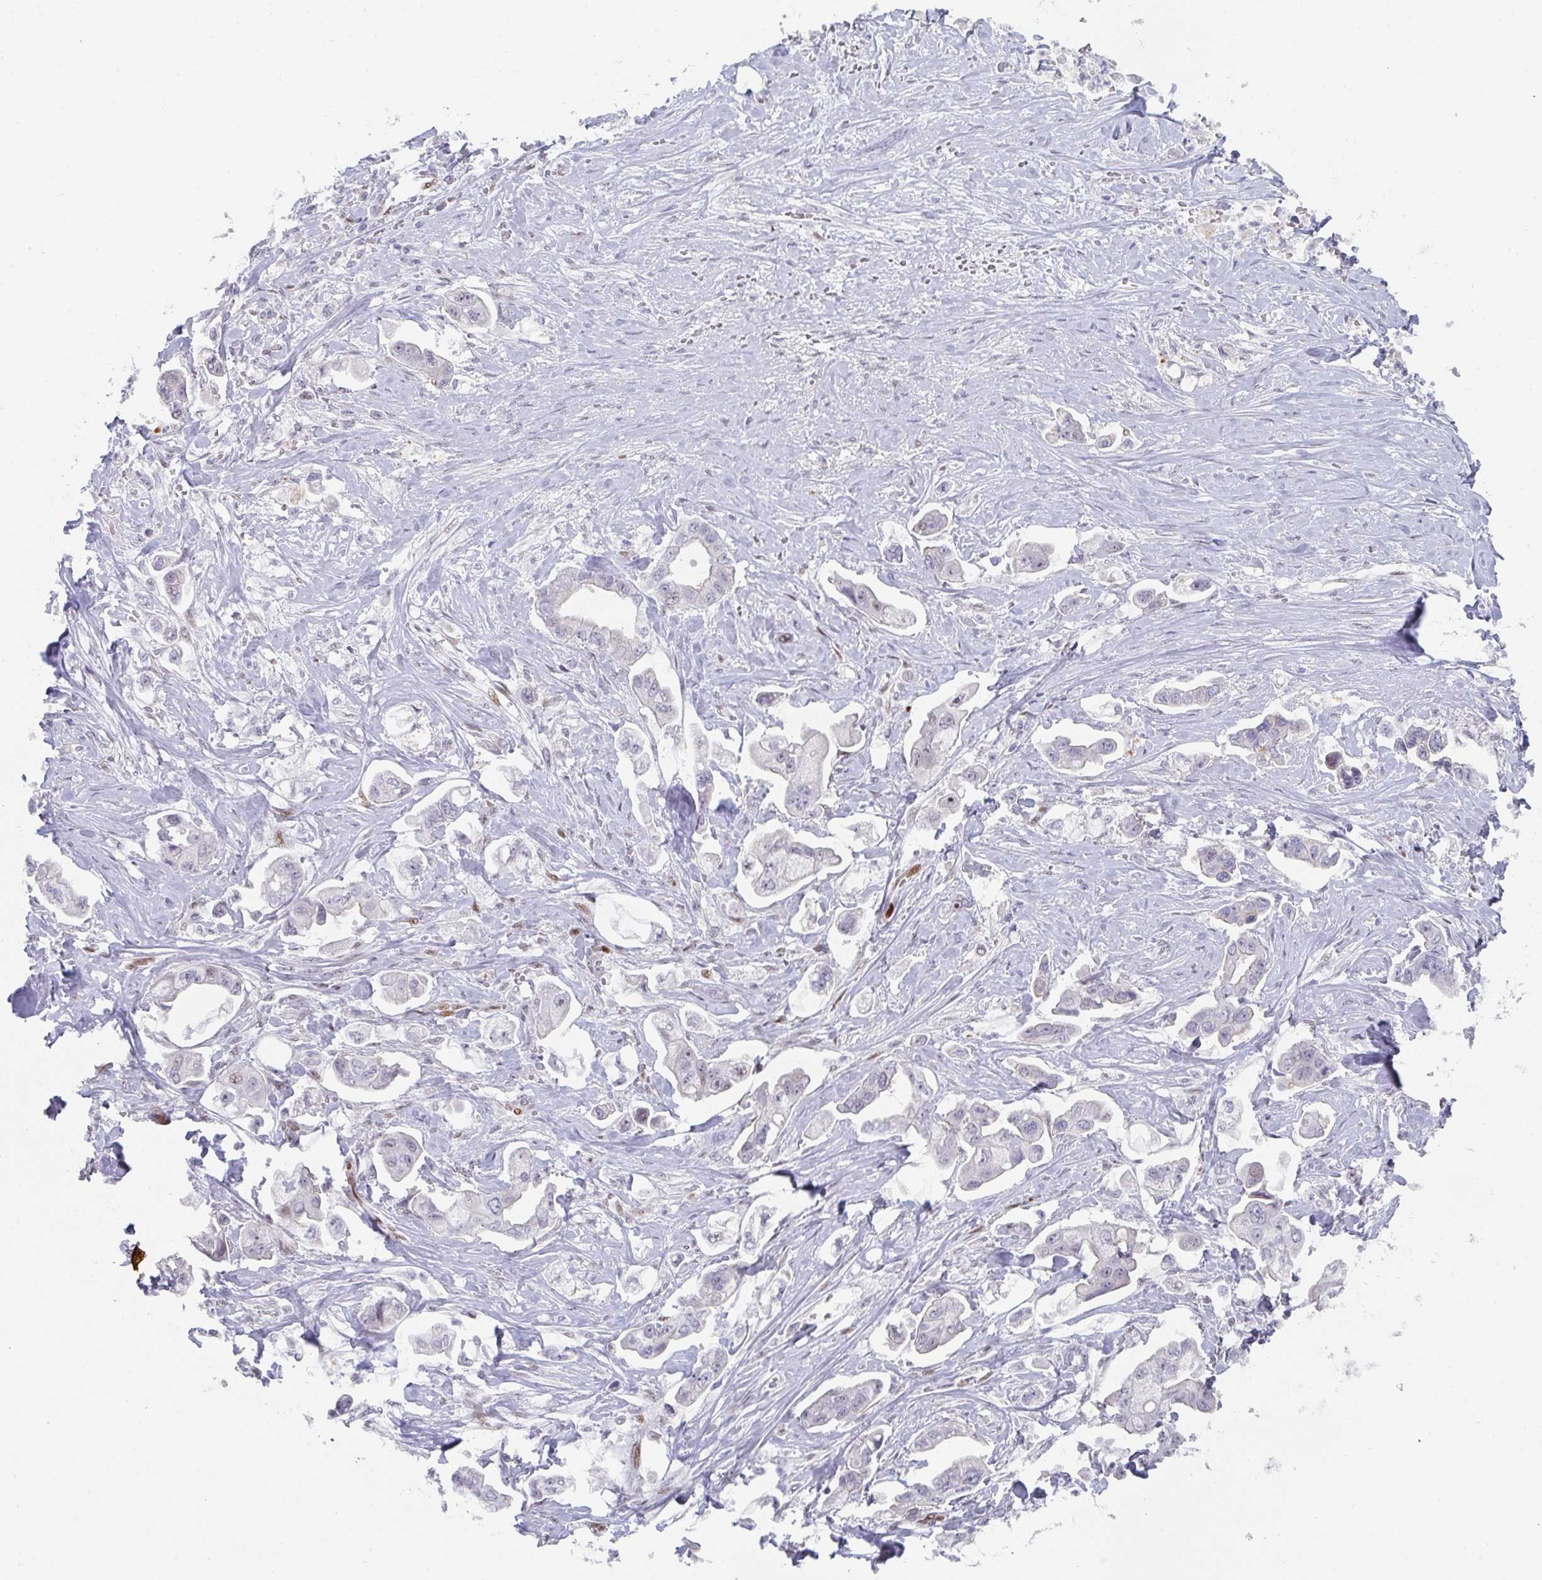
{"staining": {"intensity": "negative", "quantity": "none", "location": "none"}, "tissue": "stomach cancer", "cell_type": "Tumor cells", "image_type": "cancer", "snomed": [{"axis": "morphology", "description": "Adenocarcinoma, NOS"}, {"axis": "topography", "description": "Stomach"}], "caption": "Tumor cells are negative for protein expression in human adenocarcinoma (stomach). (DAB immunohistochemistry with hematoxylin counter stain).", "gene": "POU2AF2", "patient": {"sex": "male", "age": 62}}